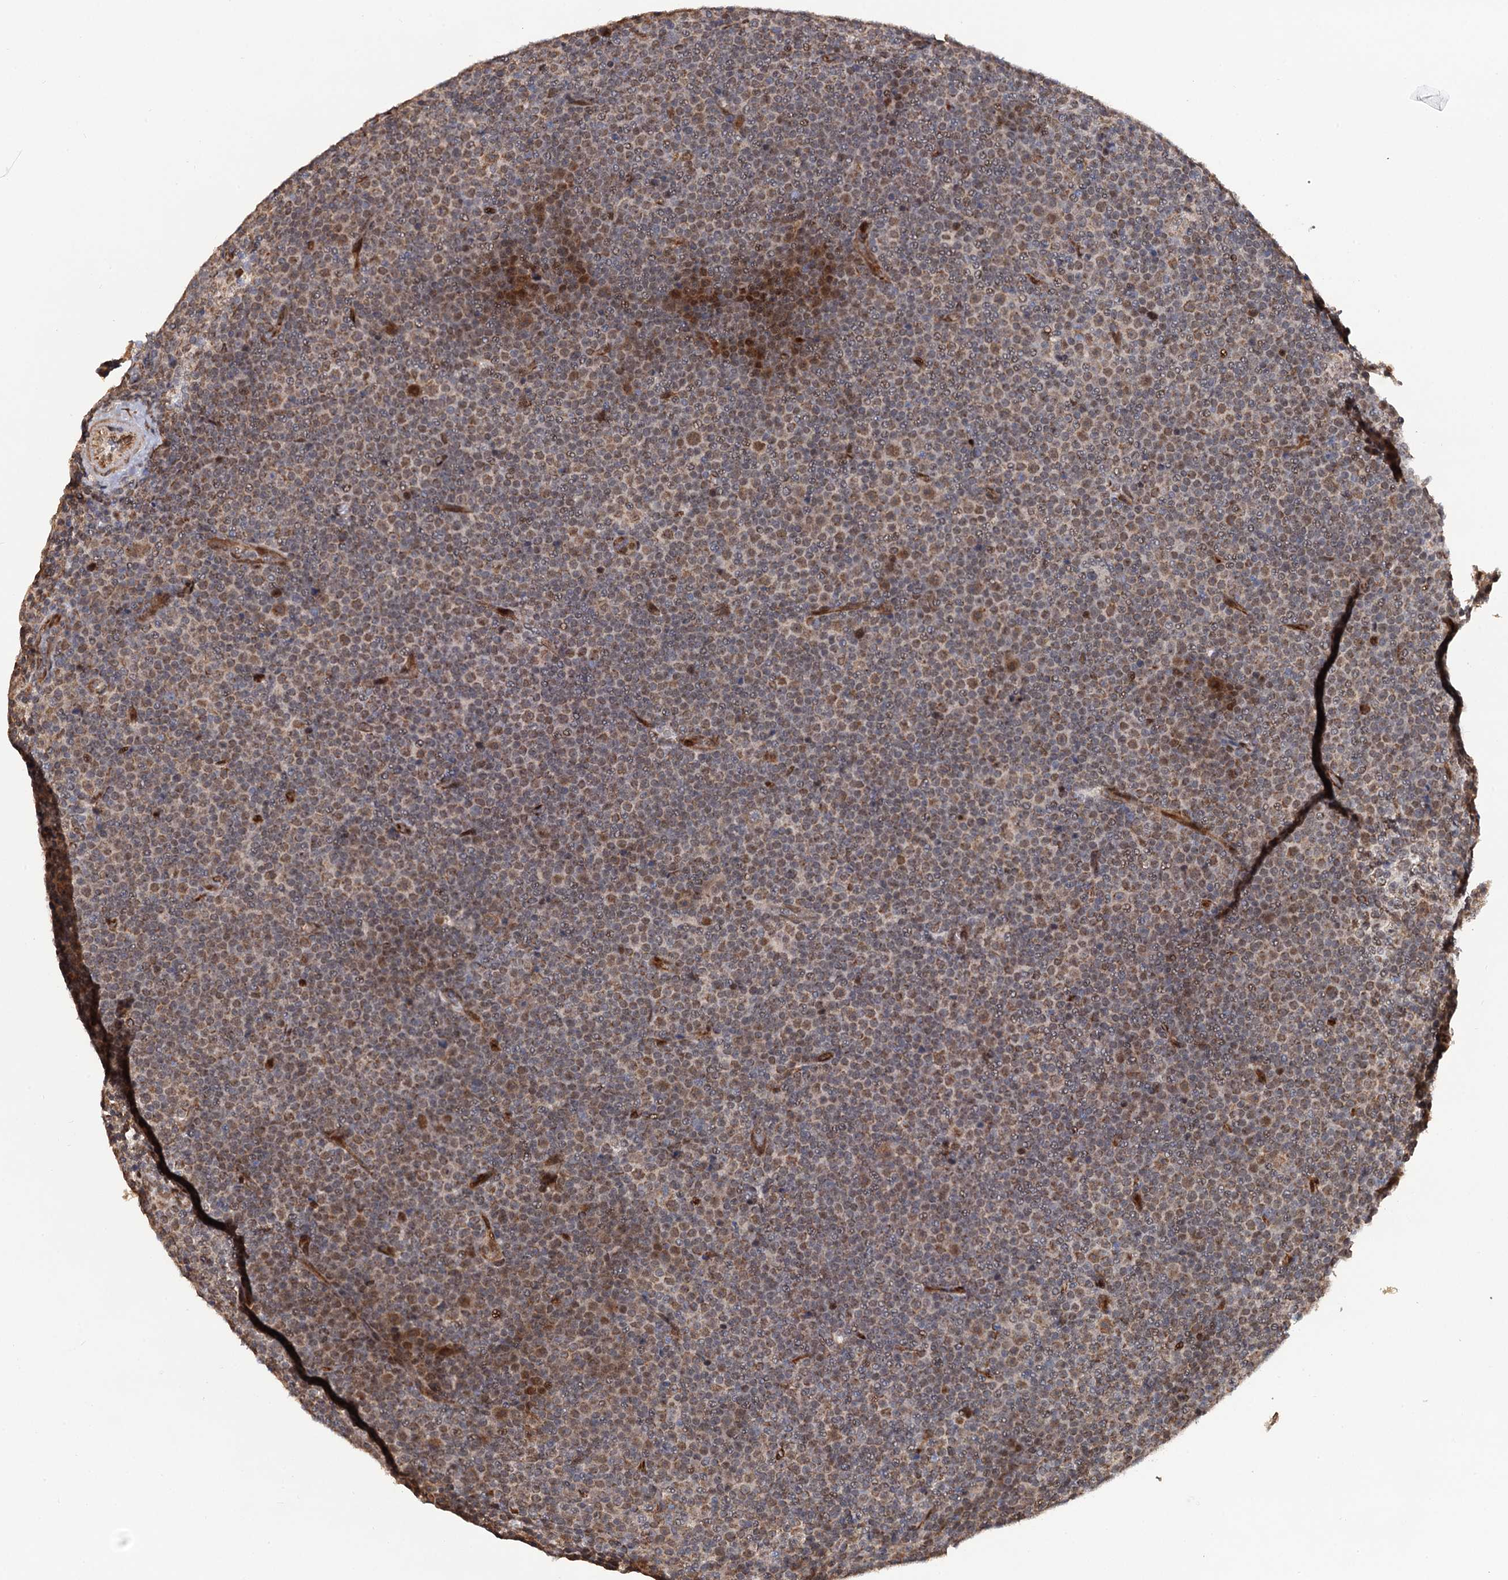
{"staining": {"intensity": "moderate", "quantity": "25%-75%", "location": "nuclear"}, "tissue": "lymphoma", "cell_type": "Tumor cells", "image_type": "cancer", "snomed": [{"axis": "morphology", "description": "Malignant lymphoma, non-Hodgkin's type, Low grade"}, {"axis": "topography", "description": "Lymph node"}], "caption": "Lymphoma was stained to show a protein in brown. There is medium levels of moderate nuclear positivity in approximately 25%-75% of tumor cells. (DAB IHC, brown staining for protein, blue staining for nuclei).", "gene": "LRRC63", "patient": {"sex": "female", "age": 67}}